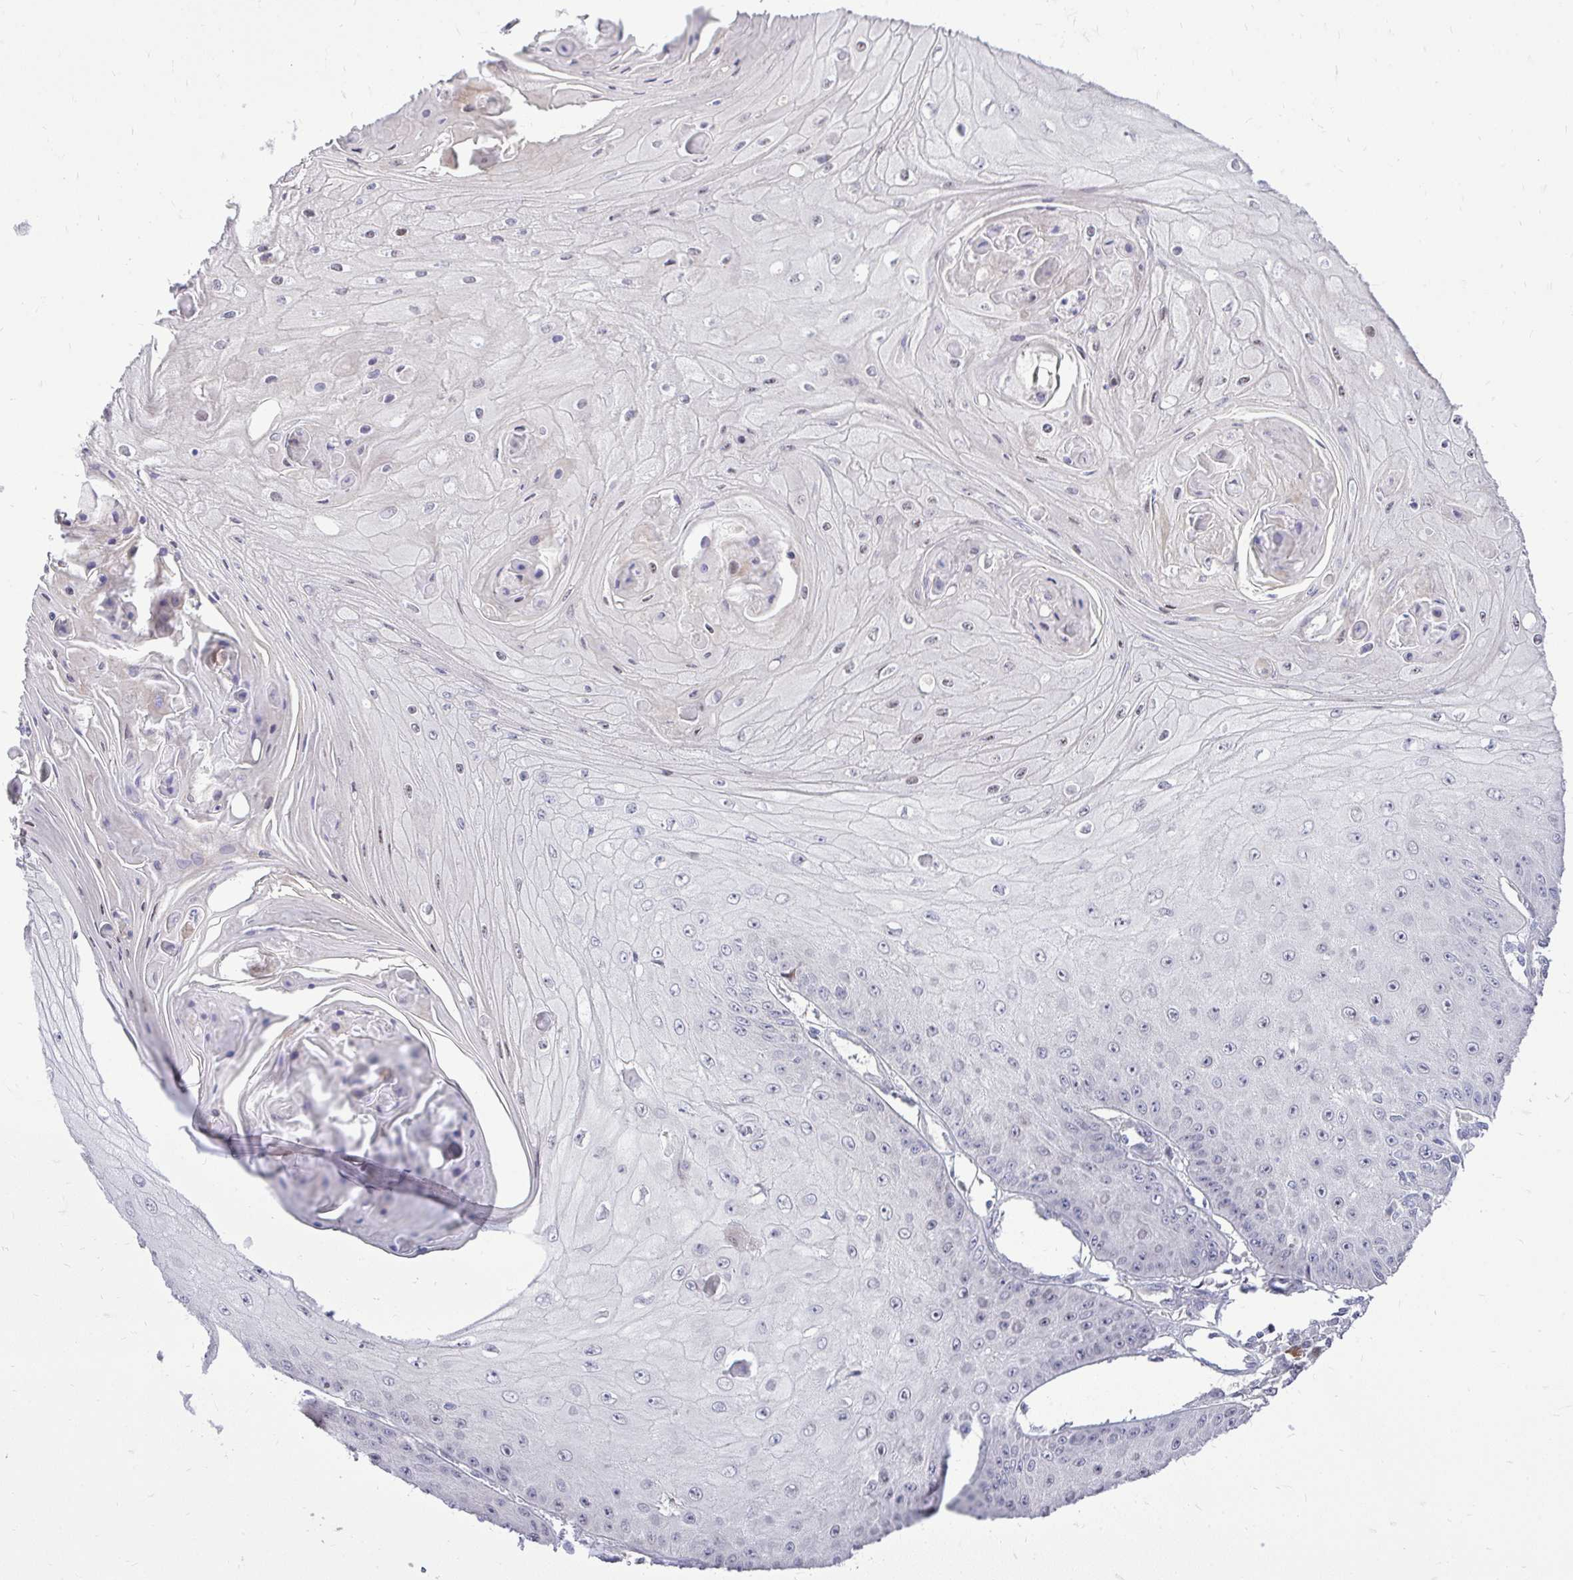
{"staining": {"intensity": "weak", "quantity": "<25%", "location": "nuclear"}, "tissue": "skin cancer", "cell_type": "Tumor cells", "image_type": "cancer", "snomed": [{"axis": "morphology", "description": "Squamous cell carcinoma, NOS"}, {"axis": "topography", "description": "Skin"}], "caption": "Human skin cancer (squamous cell carcinoma) stained for a protein using immunohistochemistry (IHC) reveals no expression in tumor cells.", "gene": "OR8D1", "patient": {"sex": "male", "age": 70}}